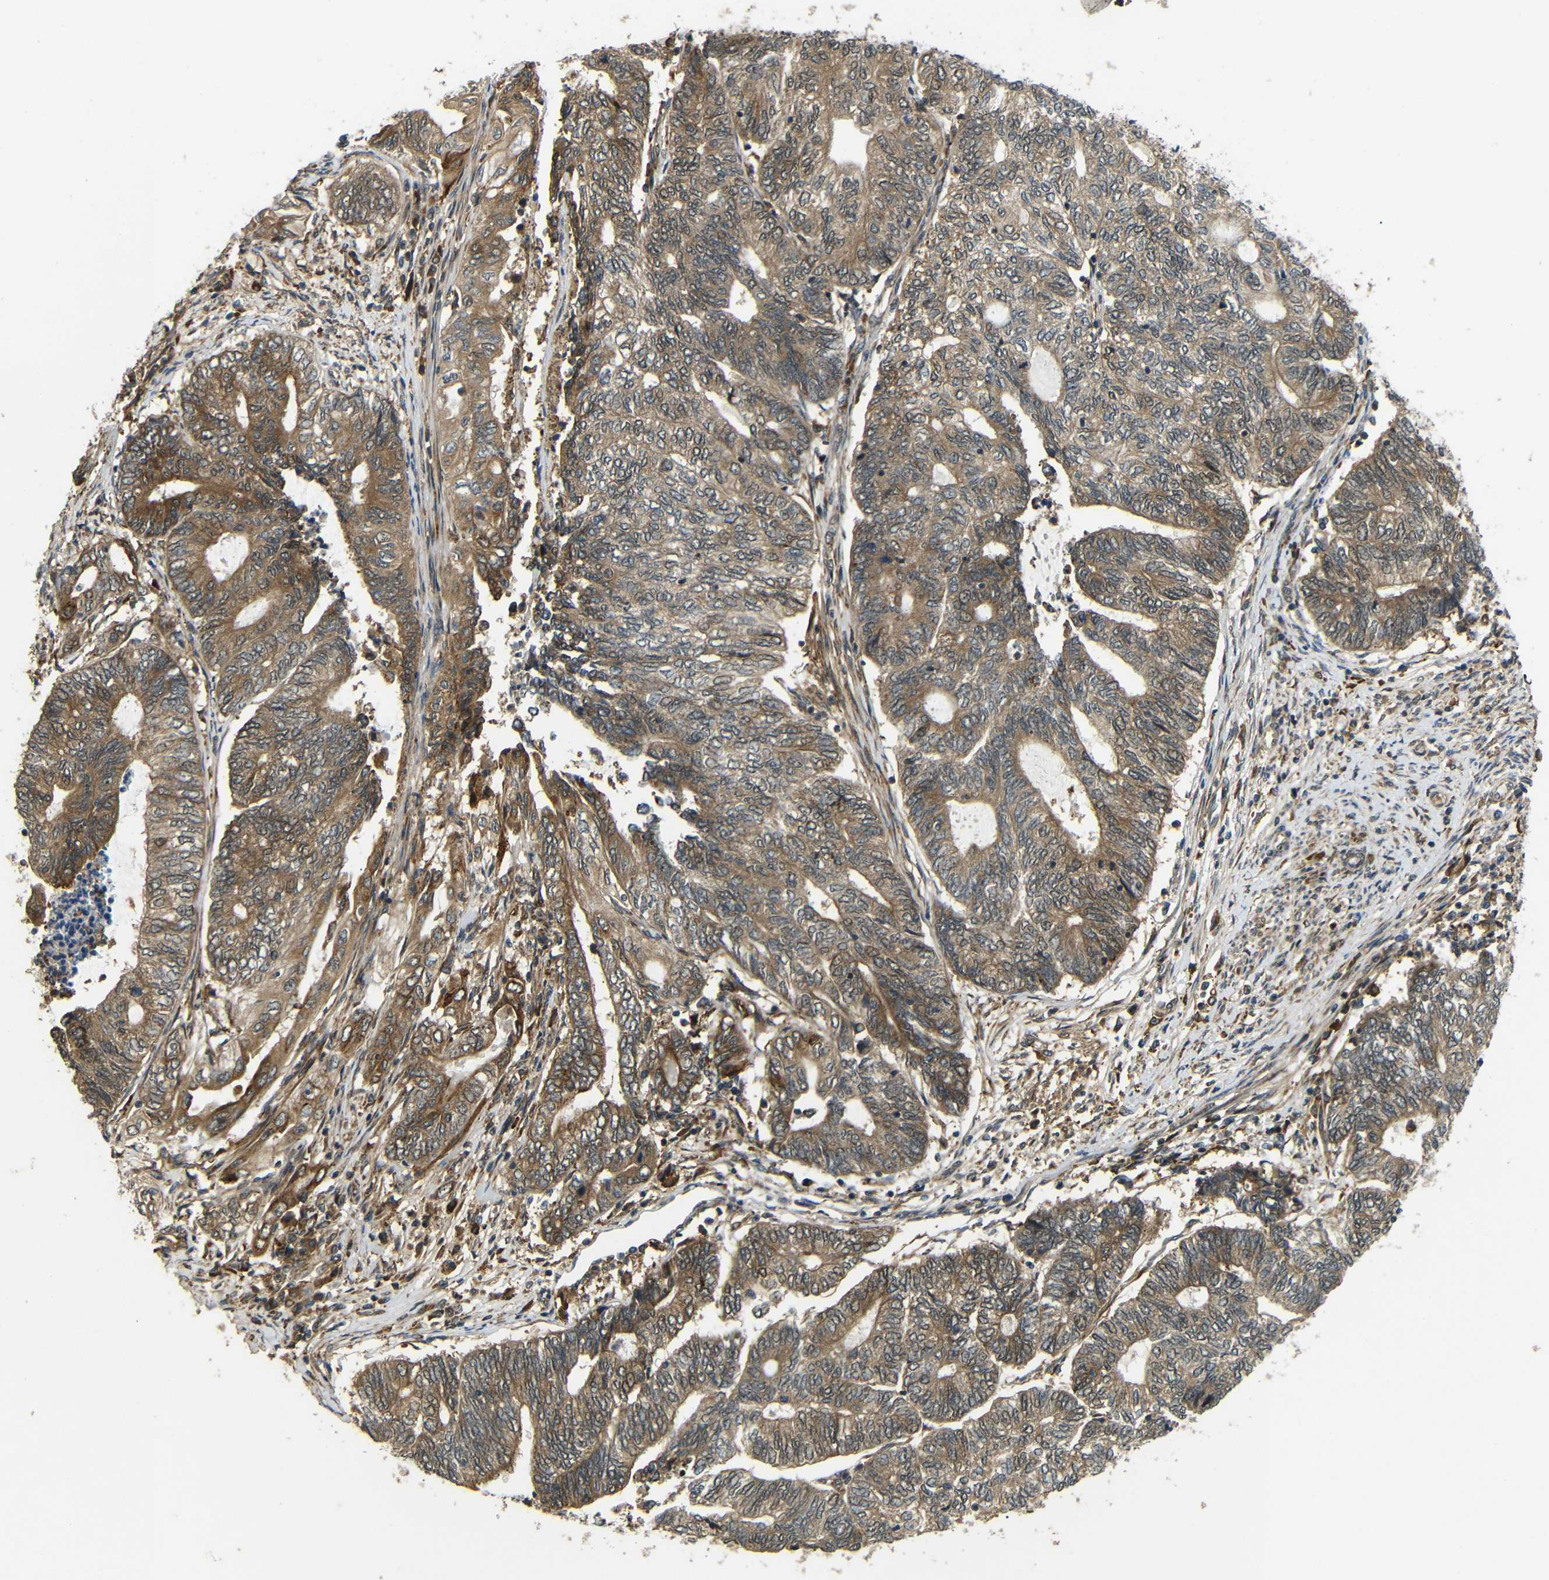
{"staining": {"intensity": "moderate", "quantity": ">75%", "location": "cytoplasmic/membranous"}, "tissue": "endometrial cancer", "cell_type": "Tumor cells", "image_type": "cancer", "snomed": [{"axis": "morphology", "description": "Adenocarcinoma, NOS"}, {"axis": "topography", "description": "Uterus"}, {"axis": "topography", "description": "Endometrium"}], "caption": "Endometrial cancer (adenocarcinoma) stained with DAB (3,3'-diaminobenzidine) IHC reveals medium levels of moderate cytoplasmic/membranous expression in about >75% of tumor cells.", "gene": "EPHB2", "patient": {"sex": "female", "age": 70}}